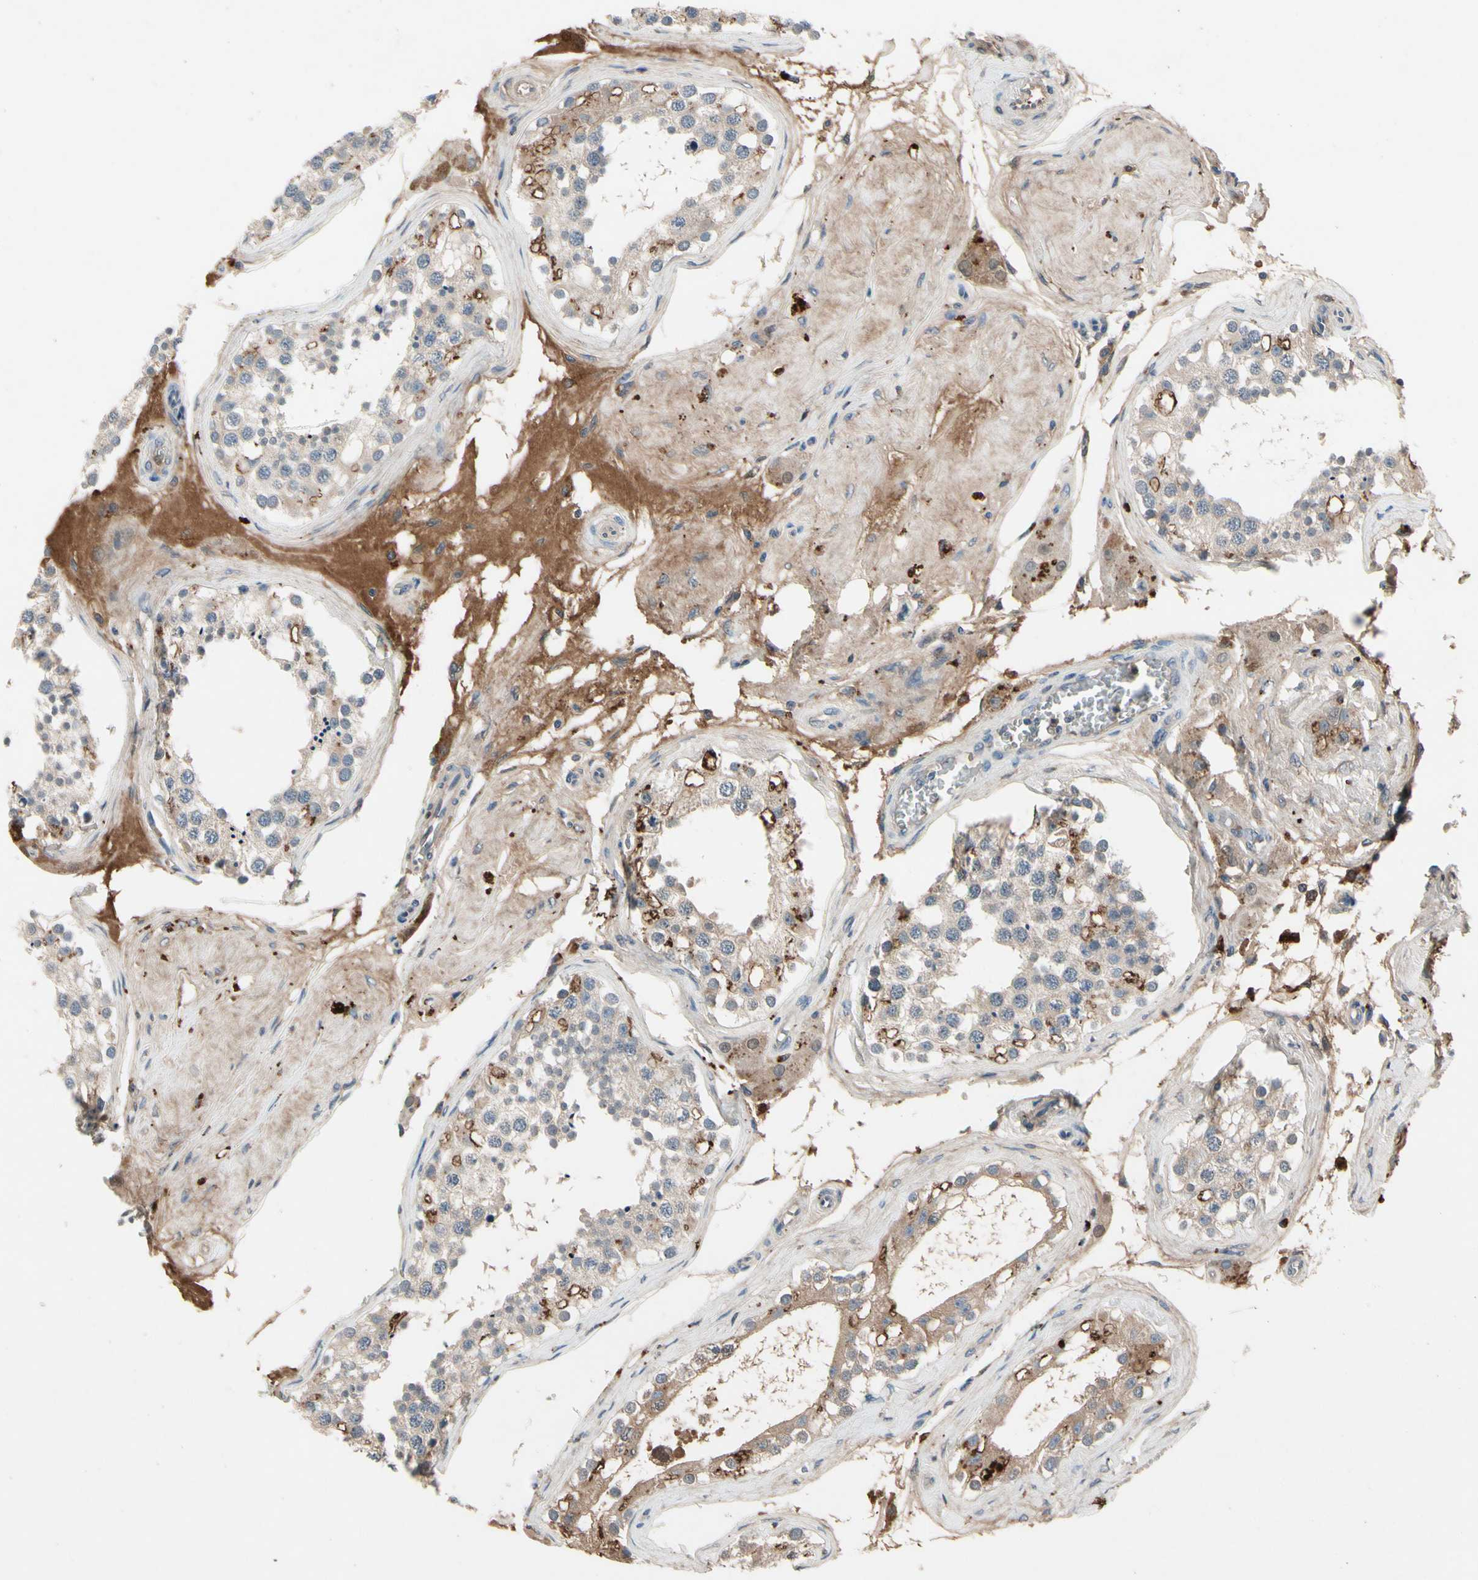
{"staining": {"intensity": "weak", "quantity": "25%-75%", "location": "cytoplasmic/membranous"}, "tissue": "testis", "cell_type": "Cells in seminiferous ducts", "image_type": "normal", "snomed": [{"axis": "morphology", "description": "Normal tissue, NOS"}, {"axis": "topography", "description": "Testis"}], "caption": "Immunohistochemical staining of normal human testis shows low levels of weak cytoplasmic/membranous positivity in about 25%-75% of cells in seminiferous ducts. Using DAB (brown) and hematoxylin (blue) stains, captured at high magnification using brightfield microscopy.", "gene": "IL1RL1", "patient": {"sex": "male", "age": 68}}